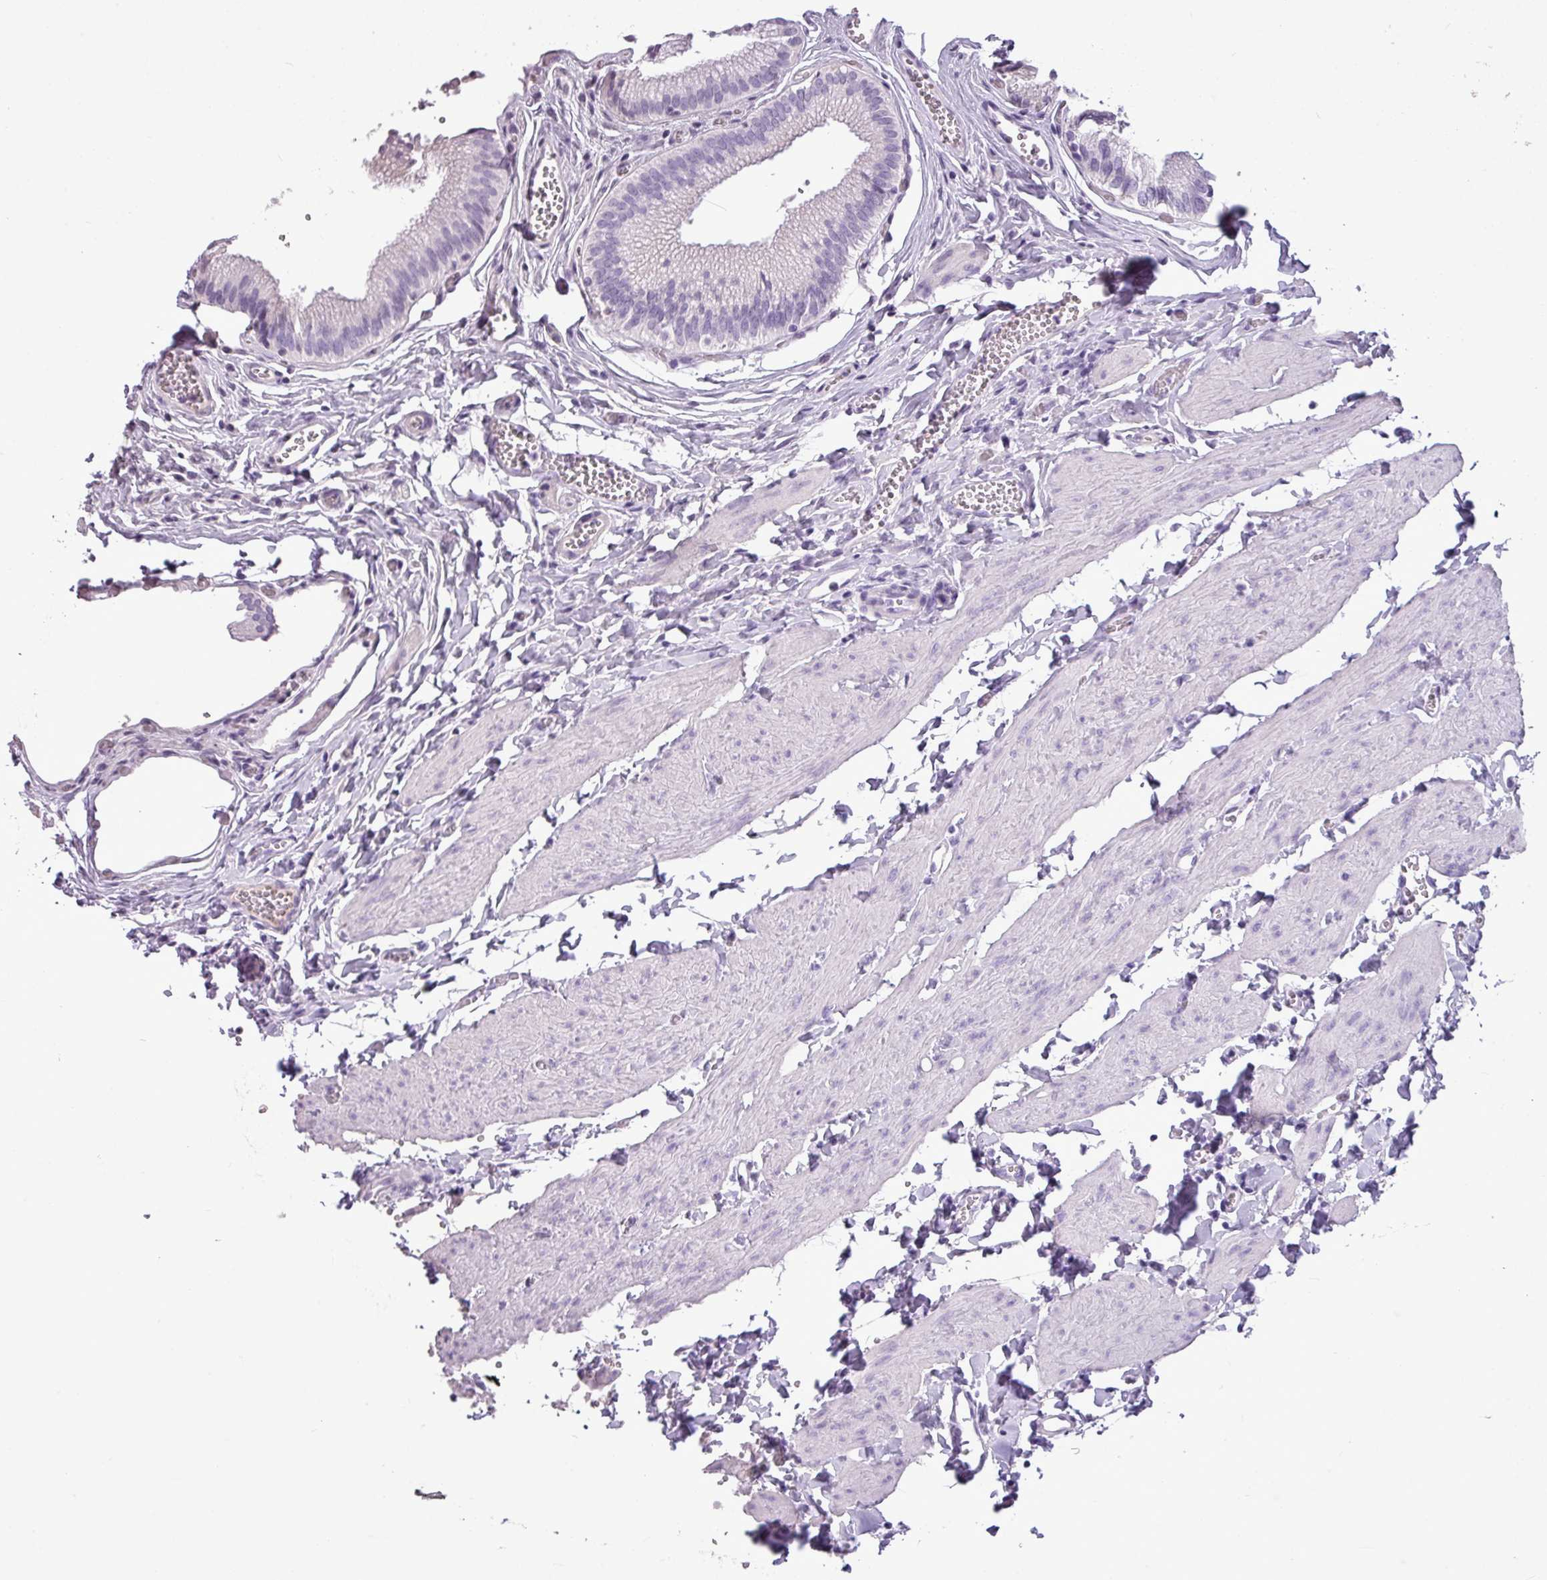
{"staining": {"intensity": "negative", "quantity": "none", "location": "none"}, "tissue": "gallbladder", "cell_type": "Glandular cells", "image_type": "normal", "snomed": [{"axis": "morphology", "description": "Normal tissue, NOS"}, {"axis": "topography", "description": "Gallbladder"}, {"axis": "topography", "description": "Peripheral nerve tissue"}], "caption": "Histopathology image shows no protein staining in glandular cells of unremarkable gallbladder. The staining is performed using DAB (3,3'-diaminobenzidine) brown chromogen with nuclei counter-stained in using hematoxylin.", "gene": "TMEM91", "patient": {"sex": "male", "age": 17}}